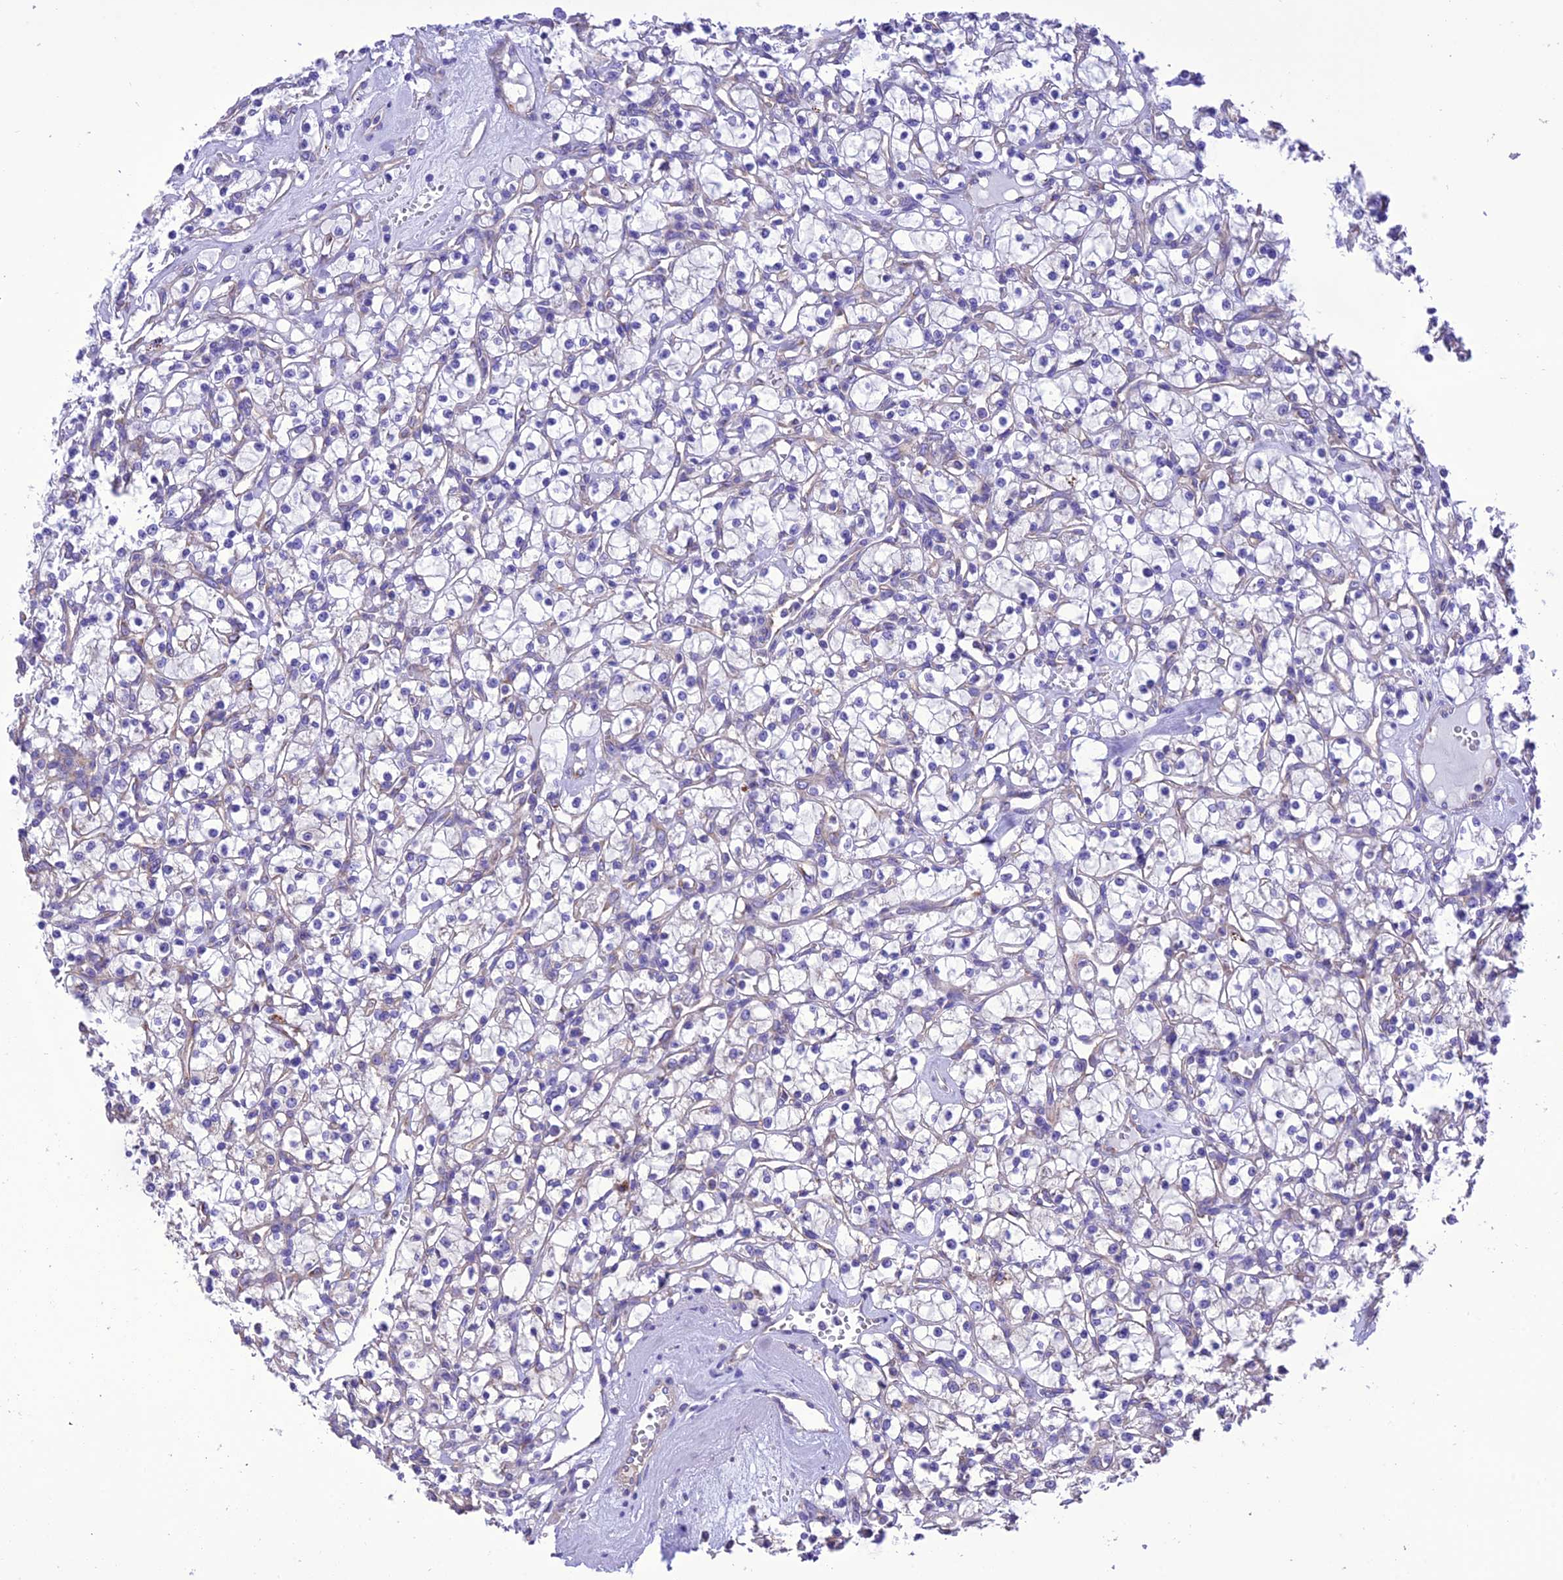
{"staining": {"intensity": "negative", "quantity": "none", "location": "none"}, "tissue": "renal cancer", "cell_type": "Tumor cells", "image_type": "cancer", "snomed": [{"axis": "morphology", "description": "Adenocarcinoma, NOS"}, {"axis": "topography", "description": "Kidney"}], "caption": "The photomicrograph demonstrates no significant expression in tumor cells of renal adenocarcinoma.", "gene": "MAP3K12", "patient": {"sex": "female", "age": 59}}